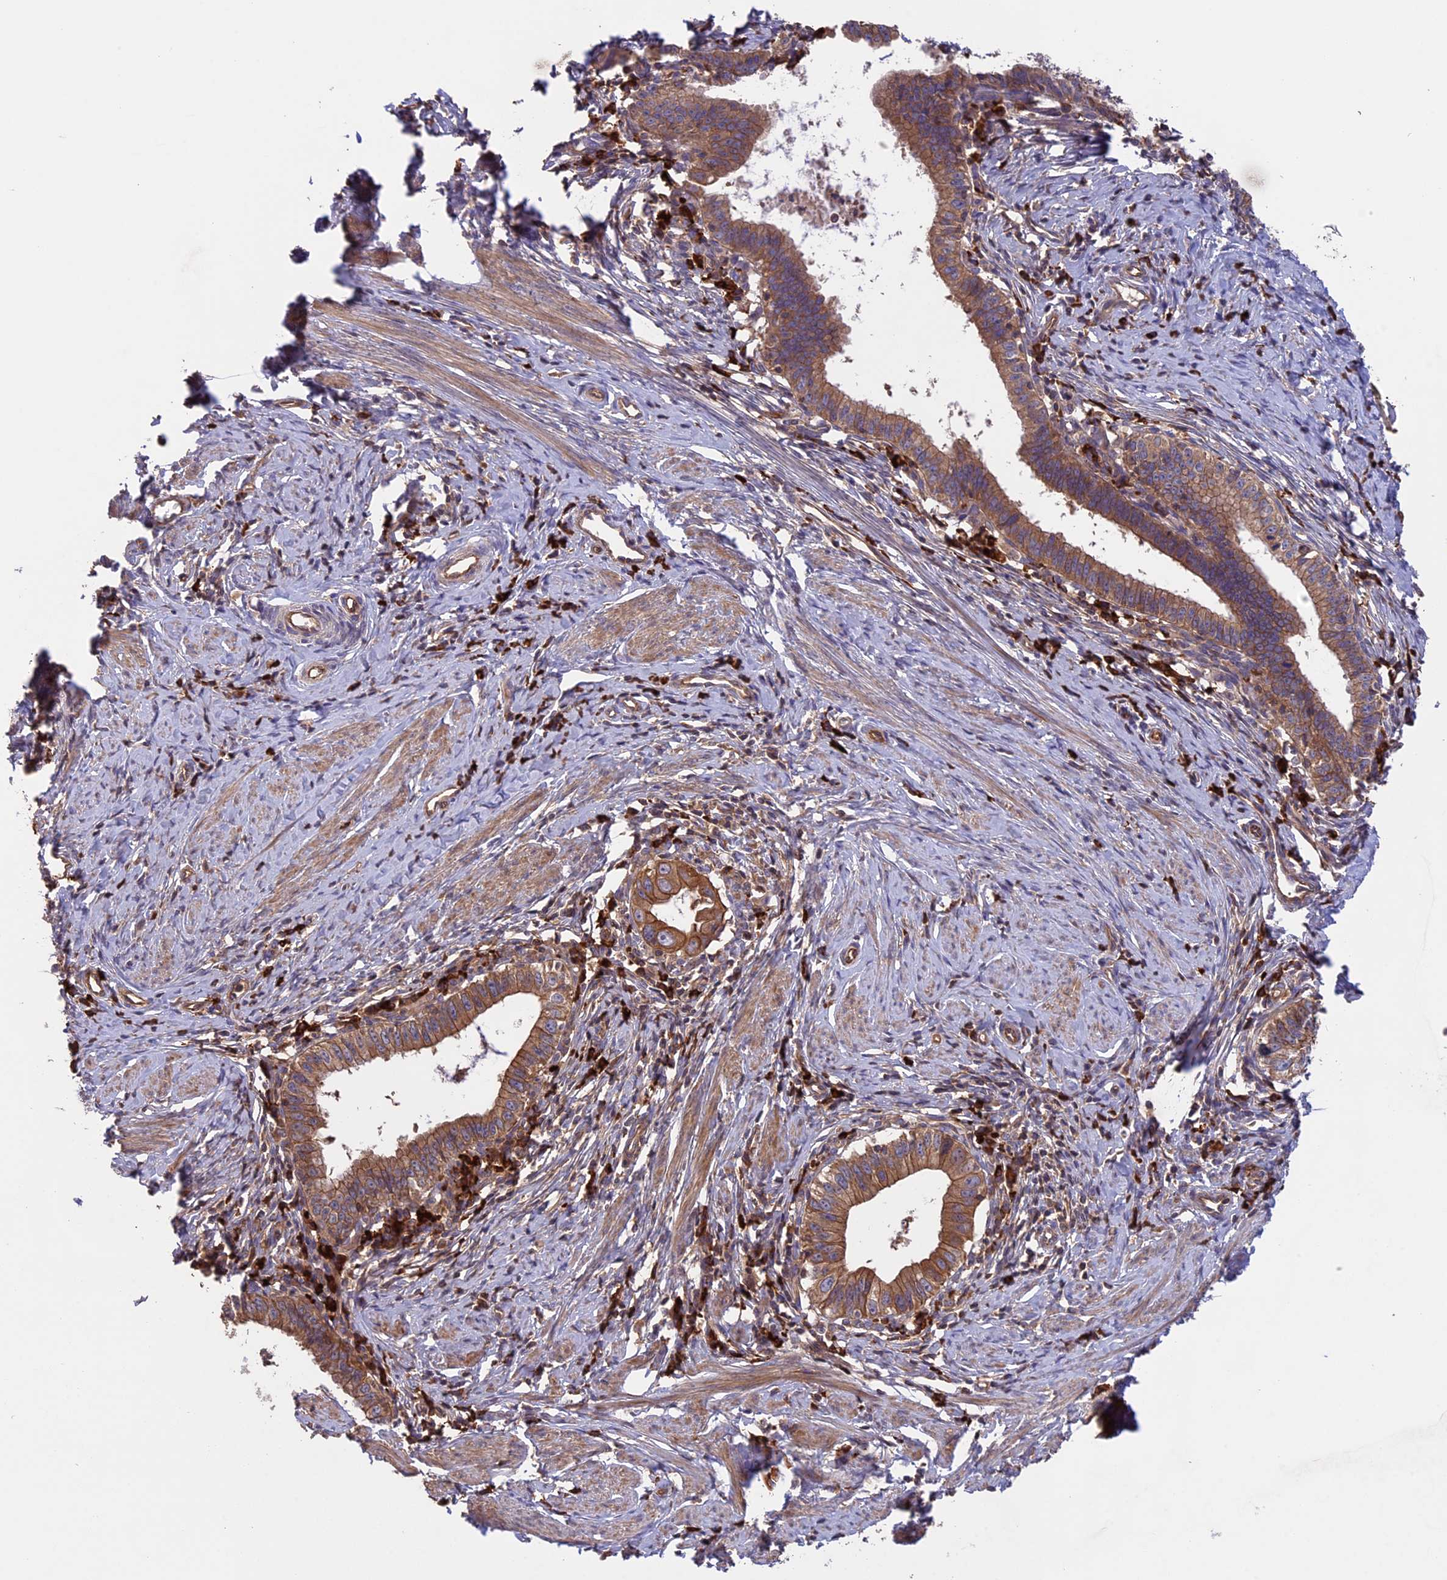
{"staining": {"intensity": "moderate", "quantity": ">75%", "location": "cytoplasmic/membranous"}, "tissue": "cervical cancer", "cell_type": "Tumor cells", "image_type": "cancer", "snomed": [{"axis": "morphology", "description": "Adenocarcinoma, NOS"}, {"axis": "topography", "description": "Cervix"}], "caption": "DAB immunohistochemical staining of adenocarcinoma (cervical) demonstrates moderate cytoplasmic/membranous protein positivity in approximately >75% of tumor cells.", "gene": "GAS8", "patient": {"sex": "female", "age": 36}}